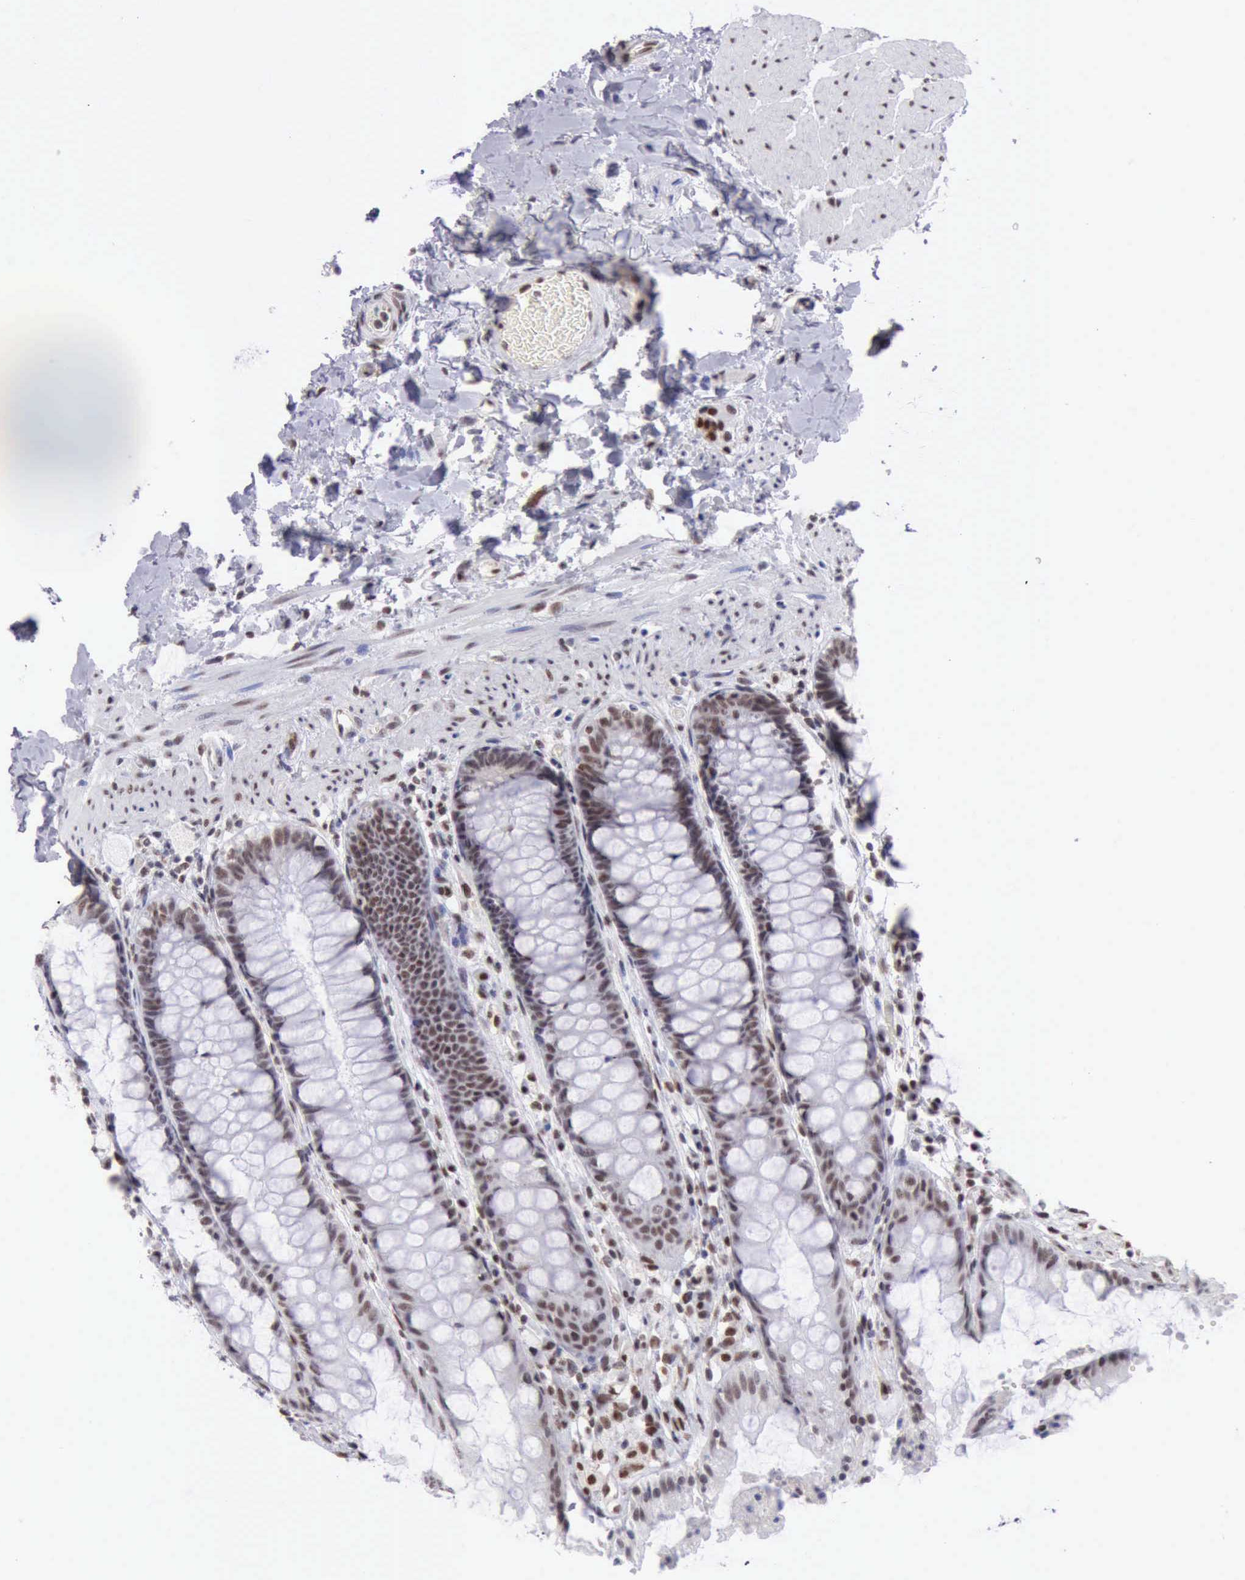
{"staining": {"intensity": "weak", "quantity": "25%-75%", "location": "nuclear"}, "tissue": "rectum", "cell_type": "Glandular cells", "image_type": "normal", "snomed": [{"axis": "morphology", "description": "Normal tissue, NOS"}, {"axis": "topography", "description": "Rectum"}], "caption": "Rectum stained for a protein (brown) shows weak nuclear positive expression in about 25%-75% of glandular cells.", "gene": "ERCC4", "patient": {"sex": "female", "age": 46}}